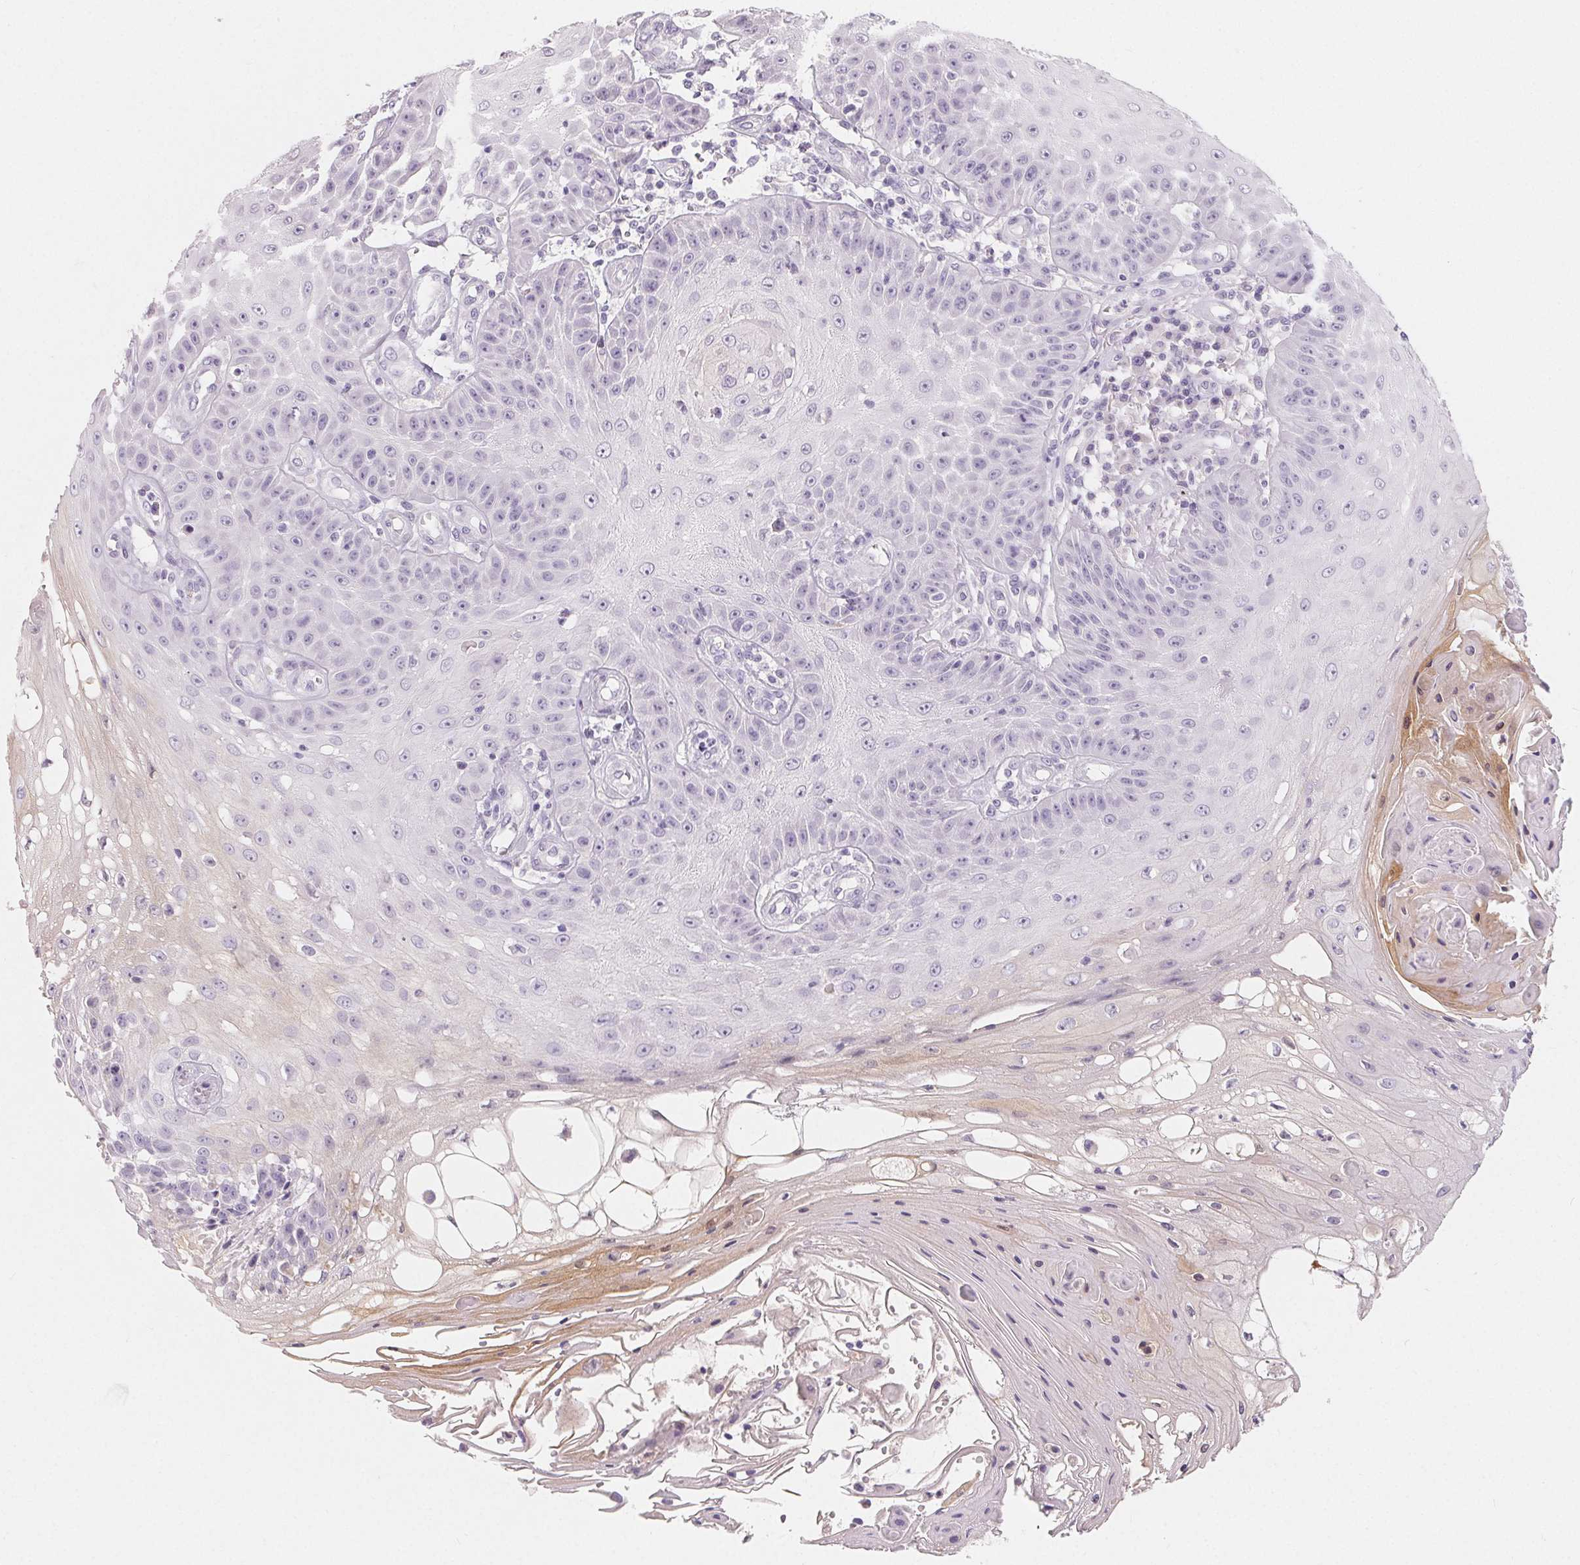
{"staining": {"intensity": "weak", "quantity": "<25%", "location": "cytoplasmic/membranous"}, "tissue": "skin cancer", "cell_type": "Tumor cells", "image_type": "cancer", "snomed": [{"axis": "morphology", "description": "Squamous cell carcinoma, NOS"}, {"axis": "topography", "description": "Skin"}], "caption": "Tumor cells are negative for brown protein staining in skin cancer. (Brightfield microscopy of DAB (3,3'-diaminobenzidine) immunohistochemistry (IHC) at high magnification).", "gene": "MIOX", "patient": {"sex": "male", "age": 70}}